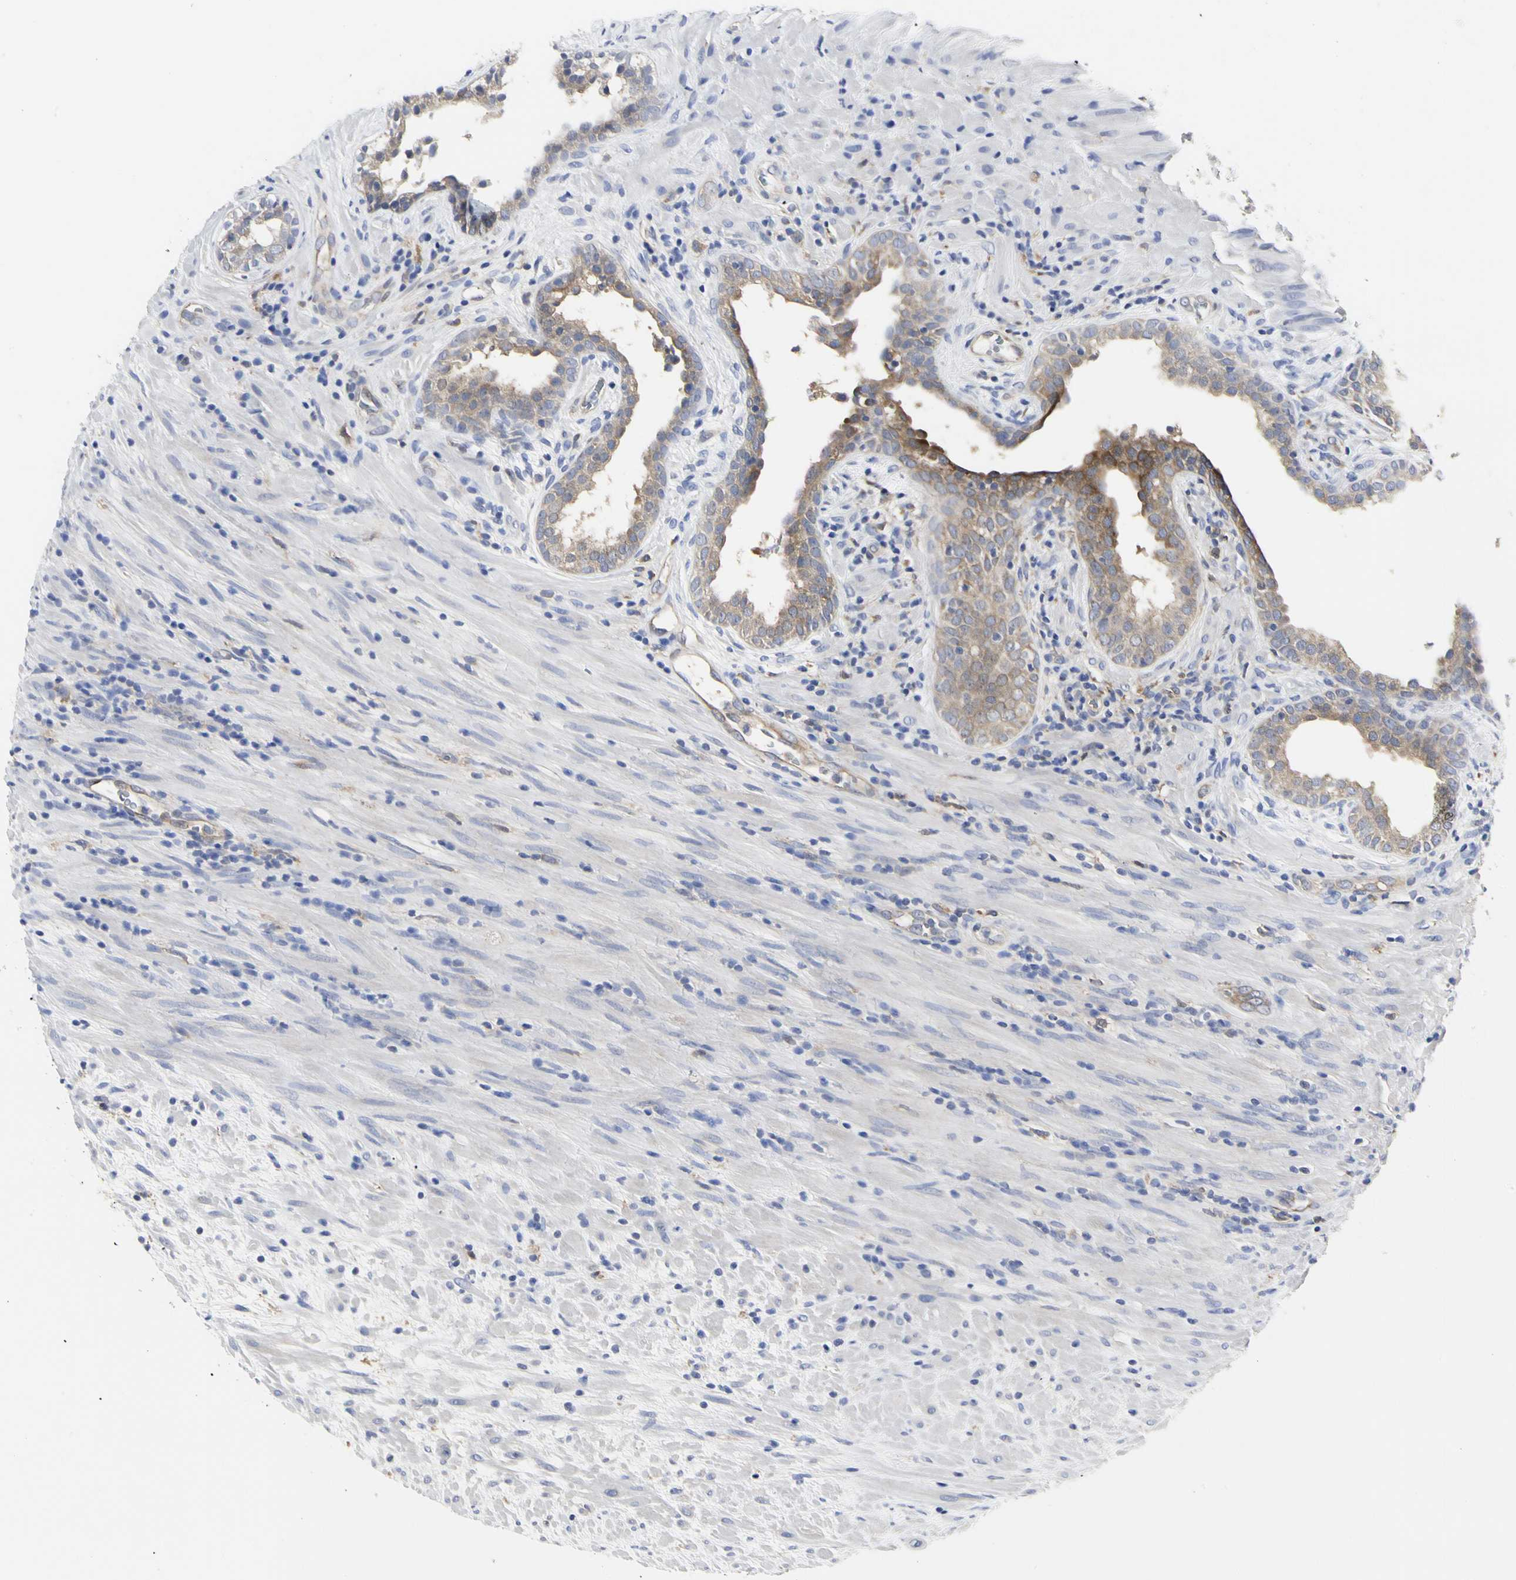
{"staining": {"intensity": "weak", "quantity": ">75%", "location": "cytoplasmic/membranous"}, "tissue": "prostate", "cell_type": "Glandular cells", "image_type": "normal", "snomed": [{"axis": "morphology", "description": "Normal tissue, NOS"}, {"axis": "topography", "description": "Prostate"}], "caption": "Immunohistochemistry of unremarkable human prostate demonstrates low levels of weak cytoplasmic/membranous positivity in about >75% of glandular cells.", "gene": "C3orf52", "patient": {"sex": "male", "age": 76}}